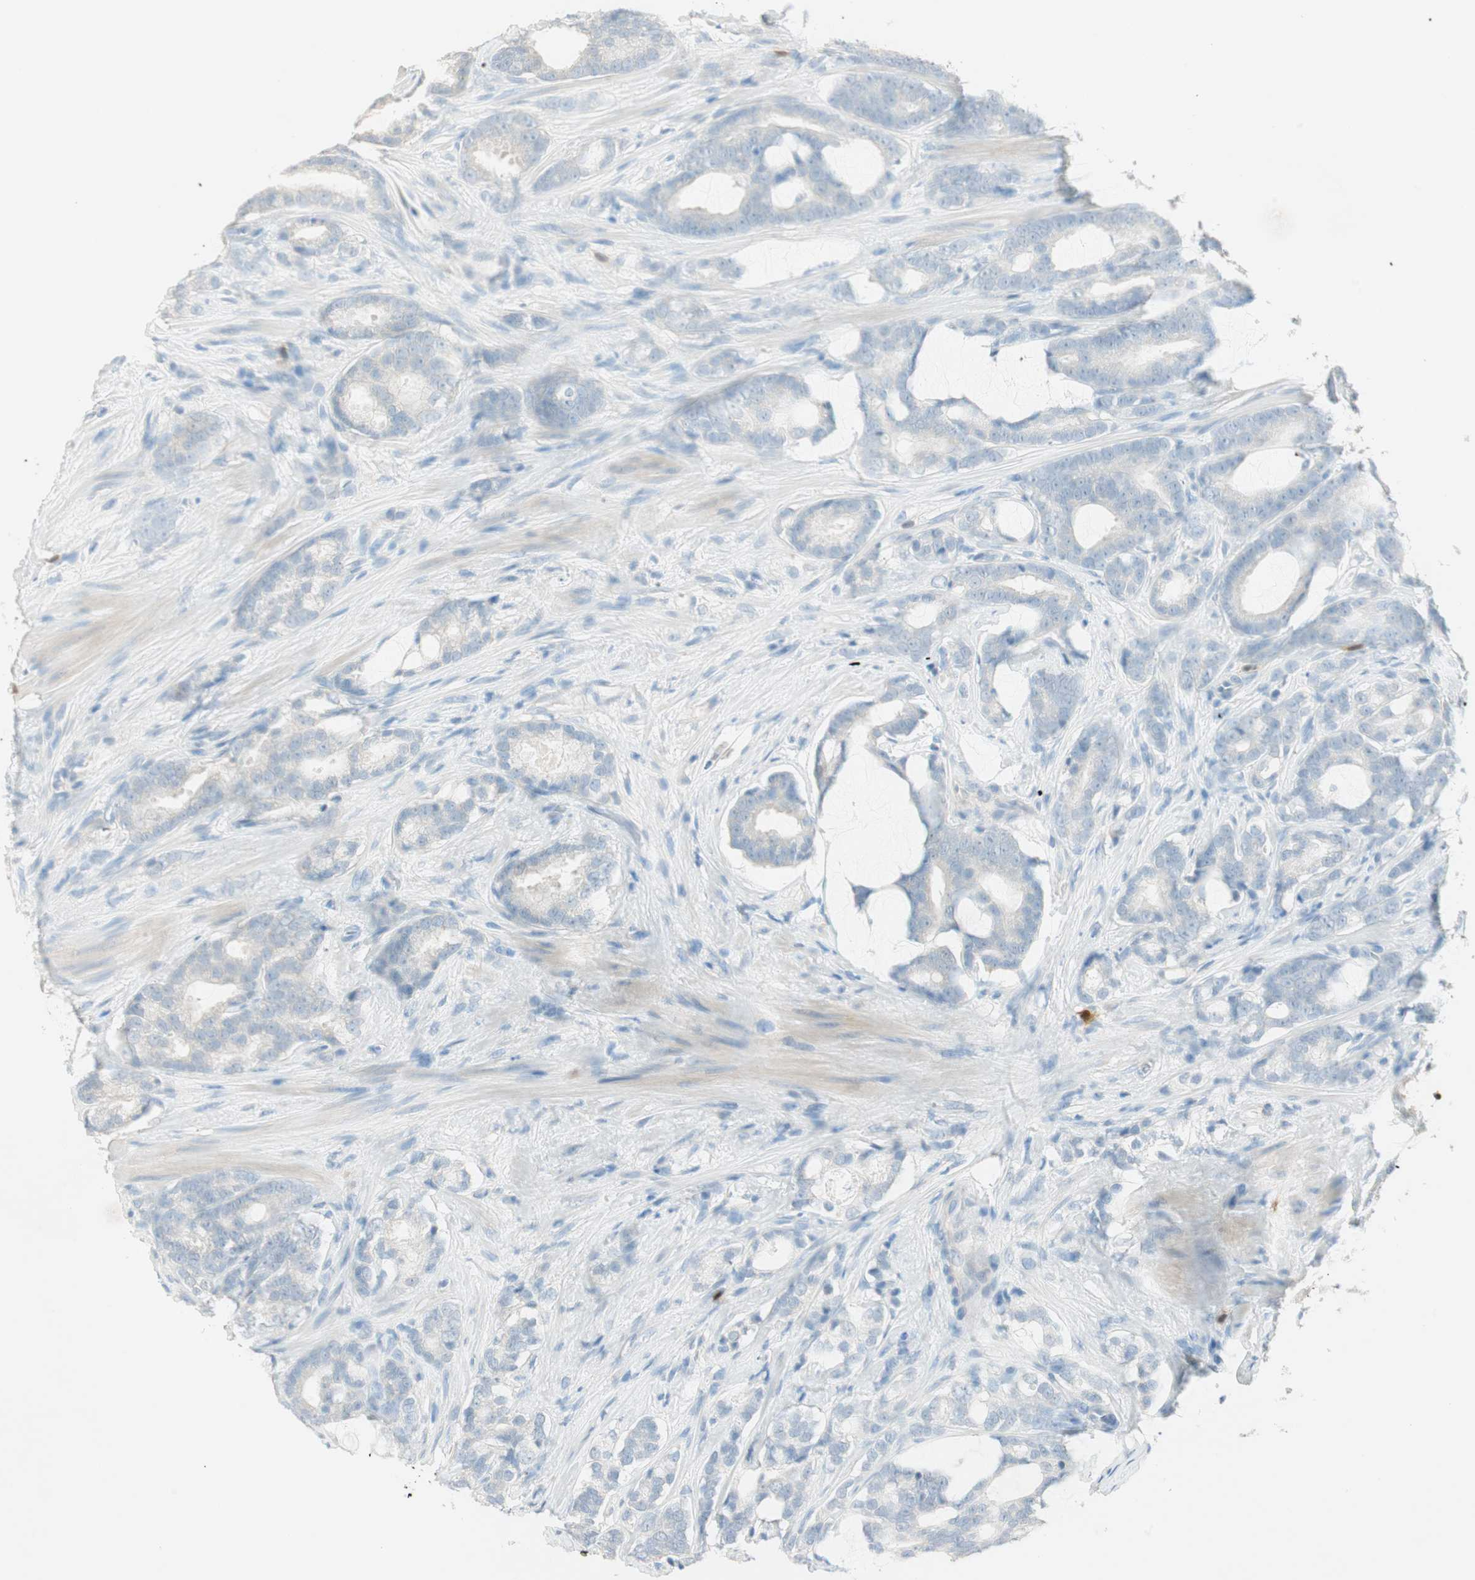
{"staining": {"intensity": "weak", "quantity": "25%-75%", "location": "cytoplasmic/membranous"}, "tissue": "prostate cancer", "cell_type": "Tumor cells", "image_type": "cancer", "snomed": [{"axis": "morphology", "description": "Adenocarcinoma, Low grade"}, {"axis": "topography", "description": "Prostate"}], "caption": "Prostate low-grade adenocarcinoma stained with a brown dye demonstrates weak cytoplasmic/membranous positive staining in approximately 25%-75% of tumor cells.", "gene": "HPGD", "patient": {"sex": "male", "age": 58}}